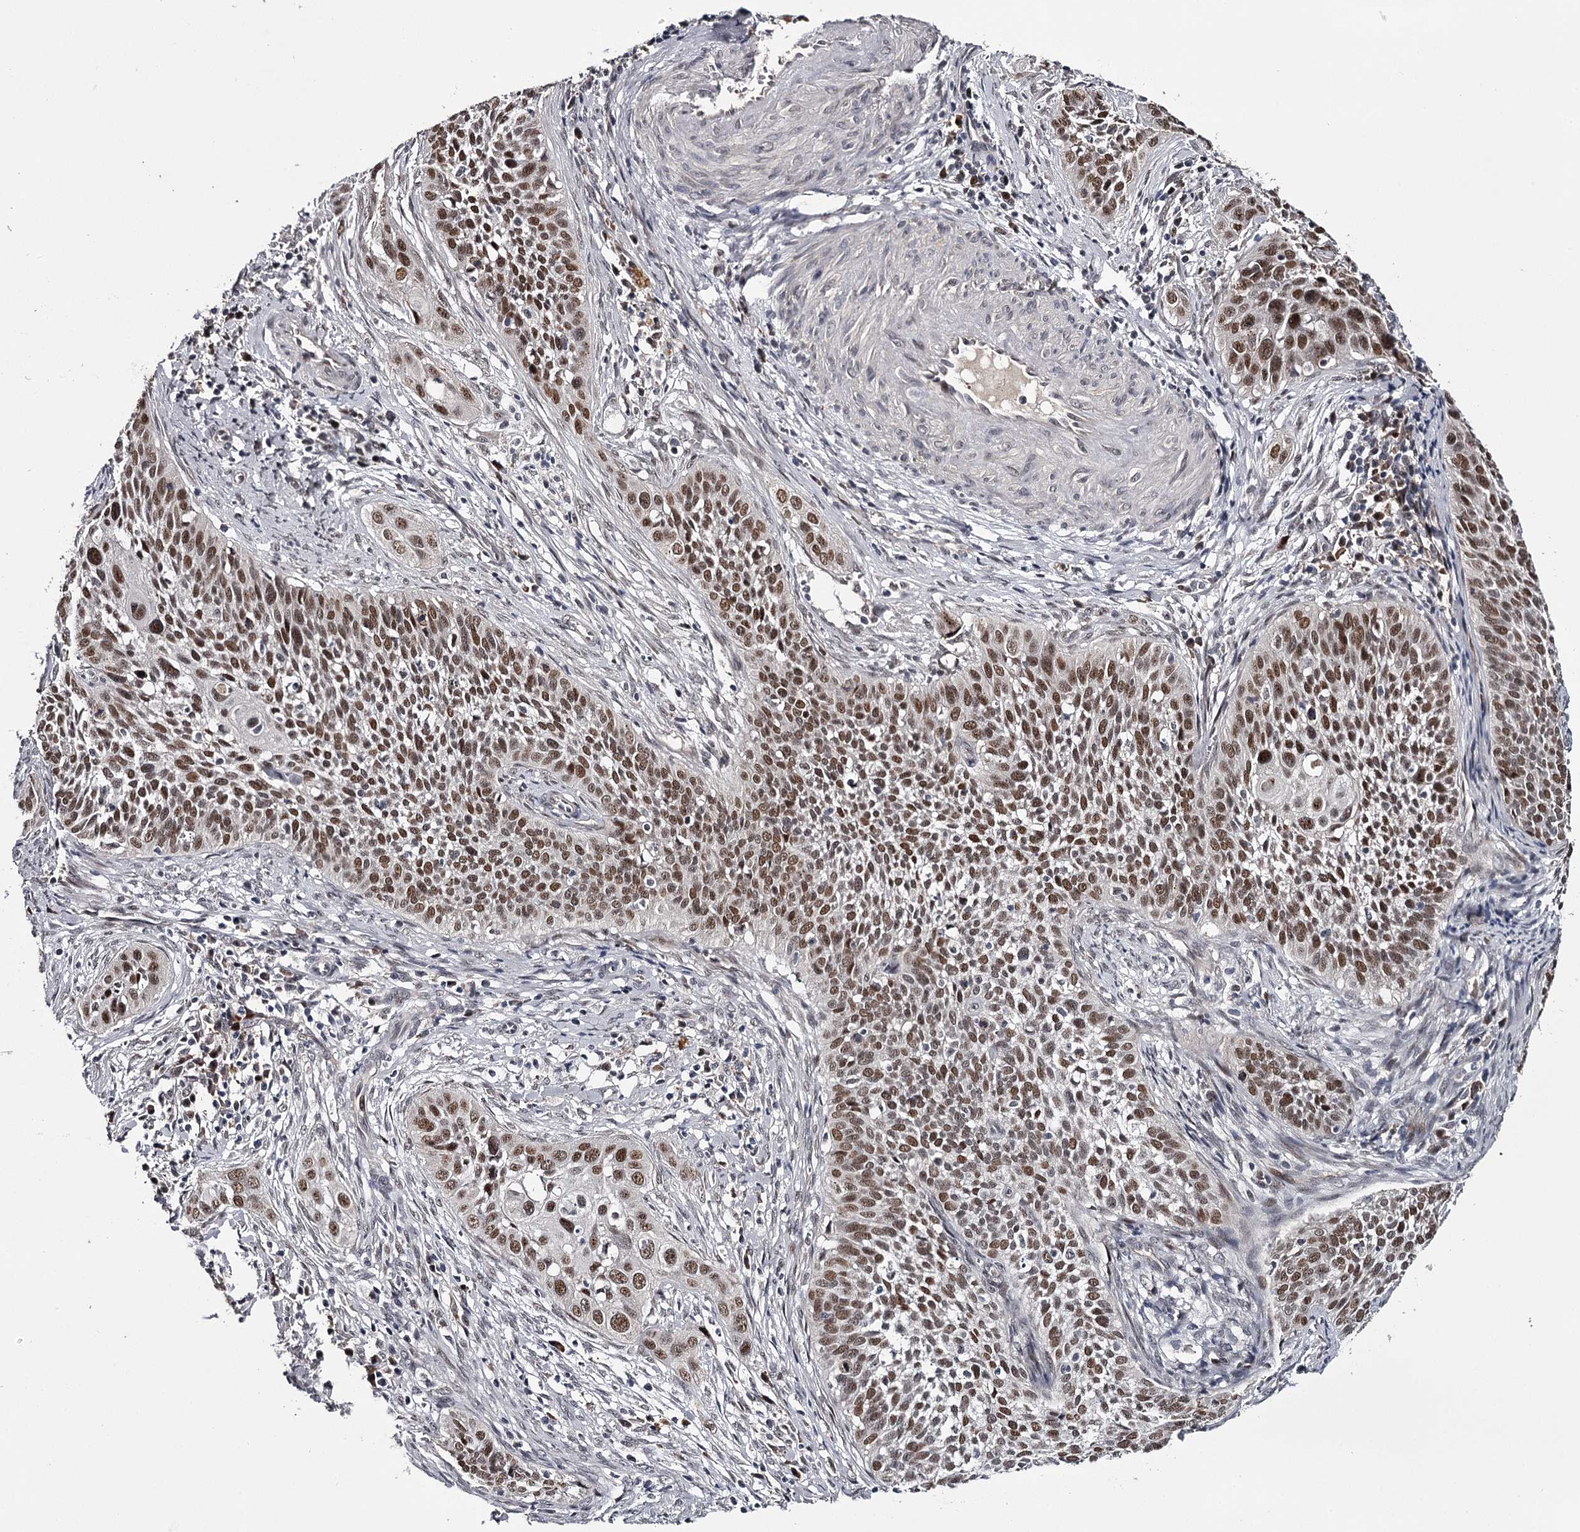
{"staining": {"intensity": "moderate", "quantity": ">75%", "location": "nuclear"}, "tissue": "cervical cancer", "cell_type": "Tumor cells", "image_type": "cancer", "snomed": [{"axis": "morphology", "description": "Squamous cell carcinoma, NOS"}, {"axis": "topography", "description": "Cervix"}], "caption": "Tumor cells reveal medium levels of moderate nuclear staining in about >75% of cells in human cervical cancer.", "gene": "RNF44", "patient": {"sex": "female", "age": 34}}